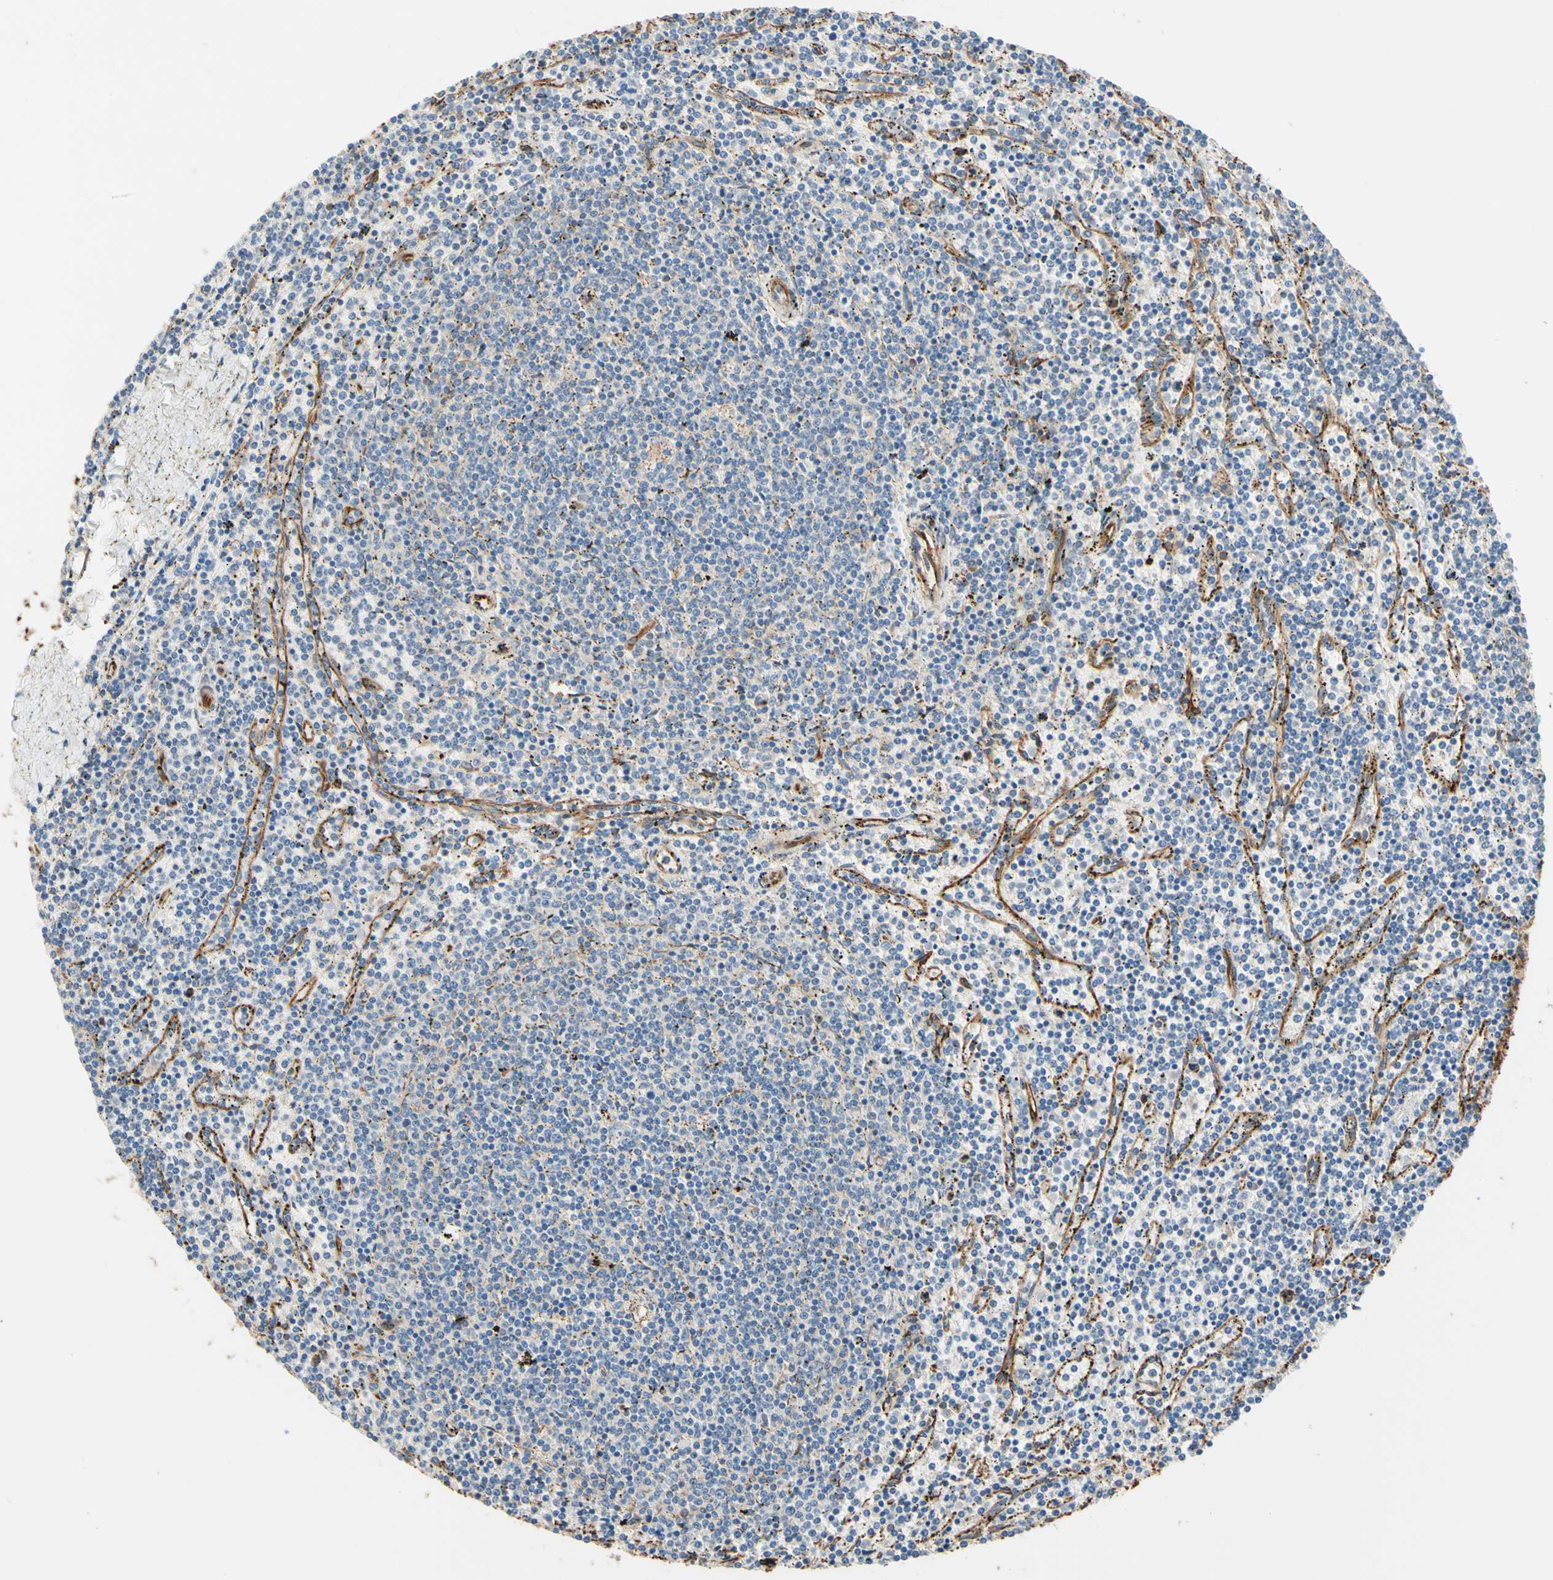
{"staining": {"intensity": "negative", "quantity": "none", "location": "none"}, "tissue": "lymphoma", "cell_type": "Tumor cells", "image_type": "cancer", "snomed": [{"axis": "morphology", "description": "Malignant lymphoma, non-Hodgkin's type, Low grade"}, {"axis": "topography", "description": "Spleen"}], "caption": "Micrograph shows no significant protein positivity in tumor cells of lymphoma.", "gene": "TRAF2", "patient": {"sex": "female", "age": 50}}